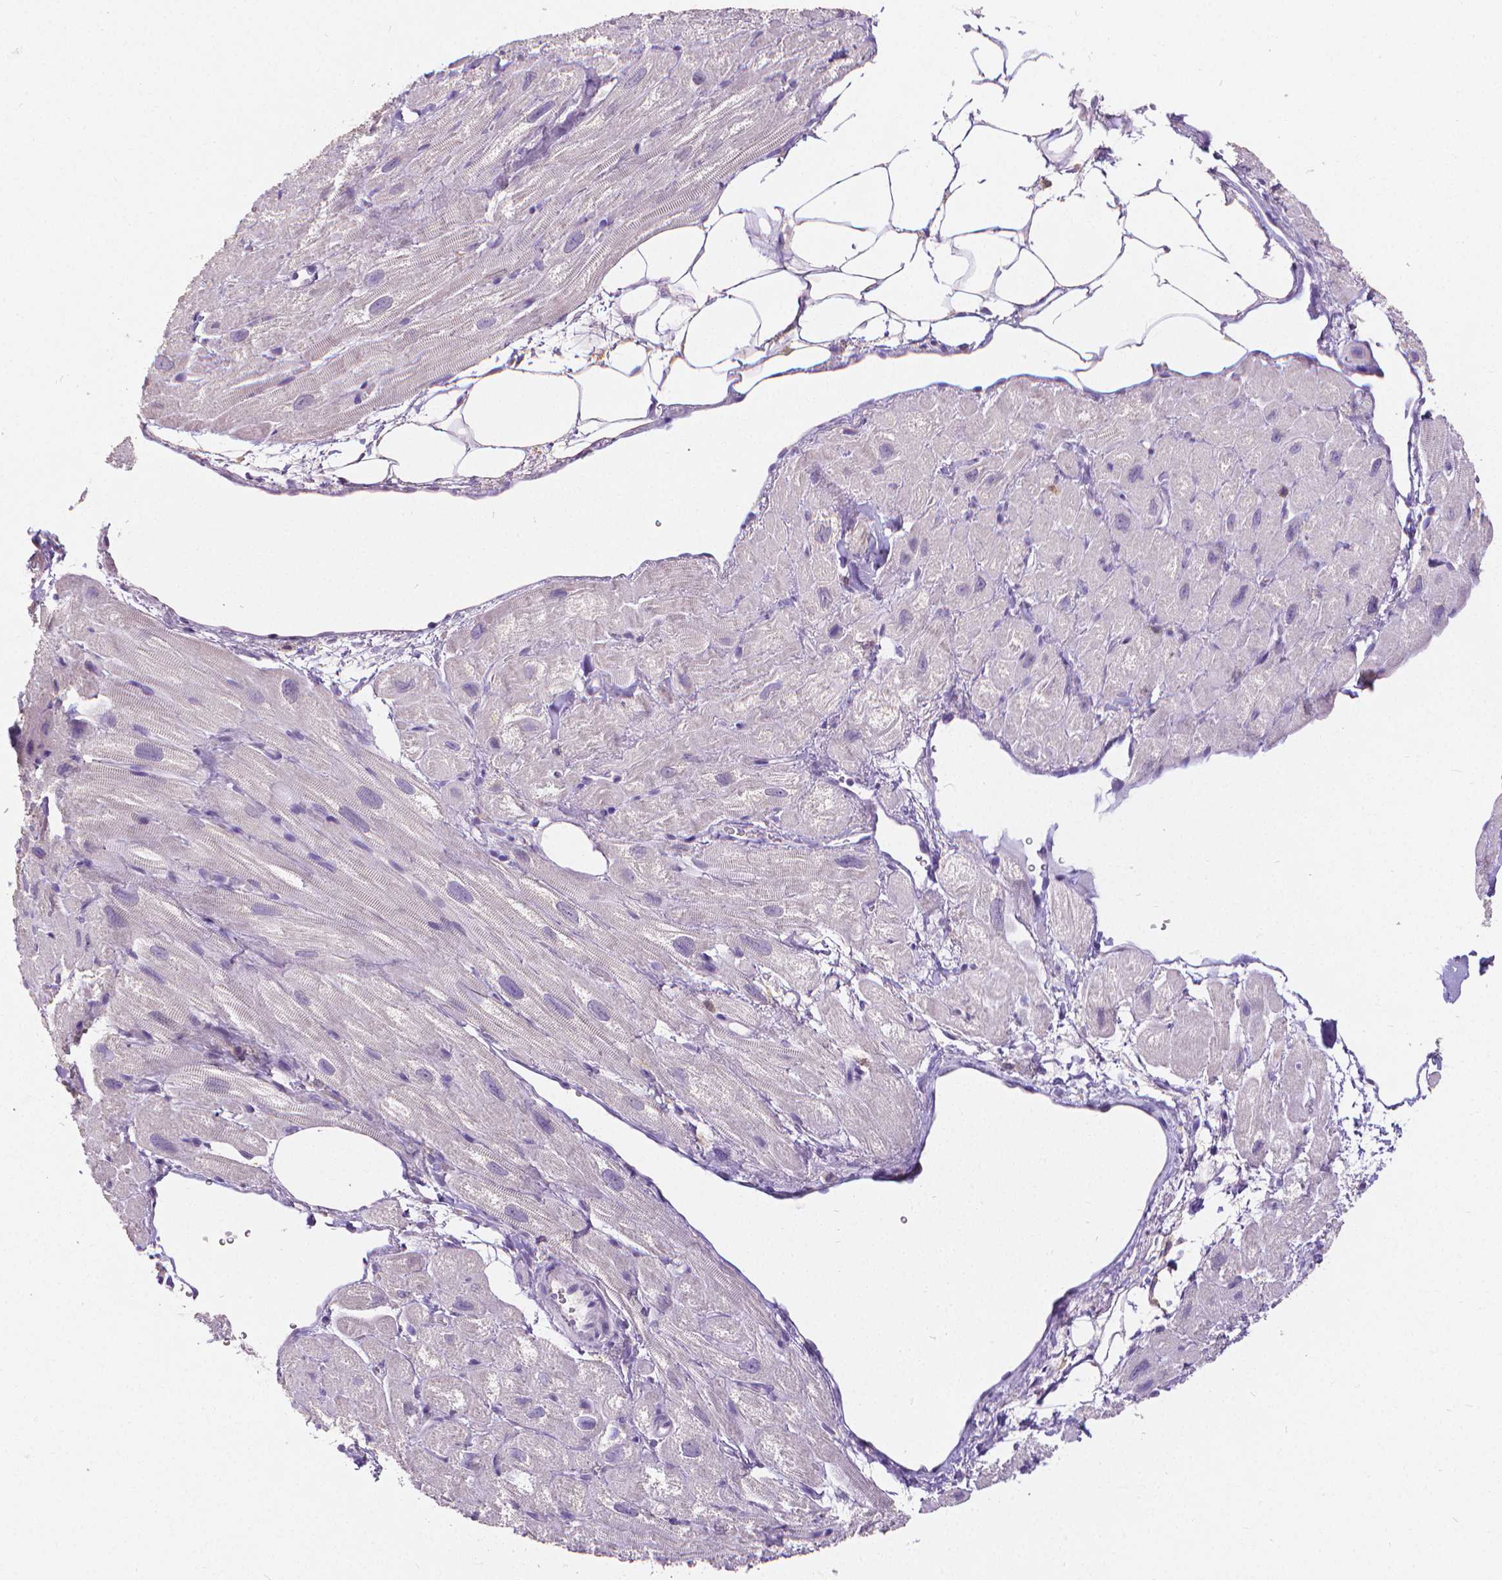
{"staining": {"intensity": "negative", "quantity": "none", "location": "none"}, "tissue": "heart muscle", "cell_type": "Cardiomyocytes", "image_type": "normal", "snomed": [{"axis": "morphology", "description": "Normal tissue, NOS"}, {"axis": "topography", "description": "Heart"}], "caption": "There is no significant expression in cardiomyocytes of heart muscle. Brightfield microscopy of immunohistochemistry stained with DAB (brown) and hematoxylin (blue), captured at high magnification.", "gene": "CD4", "patient": {"sex": "female", "age": 62}}